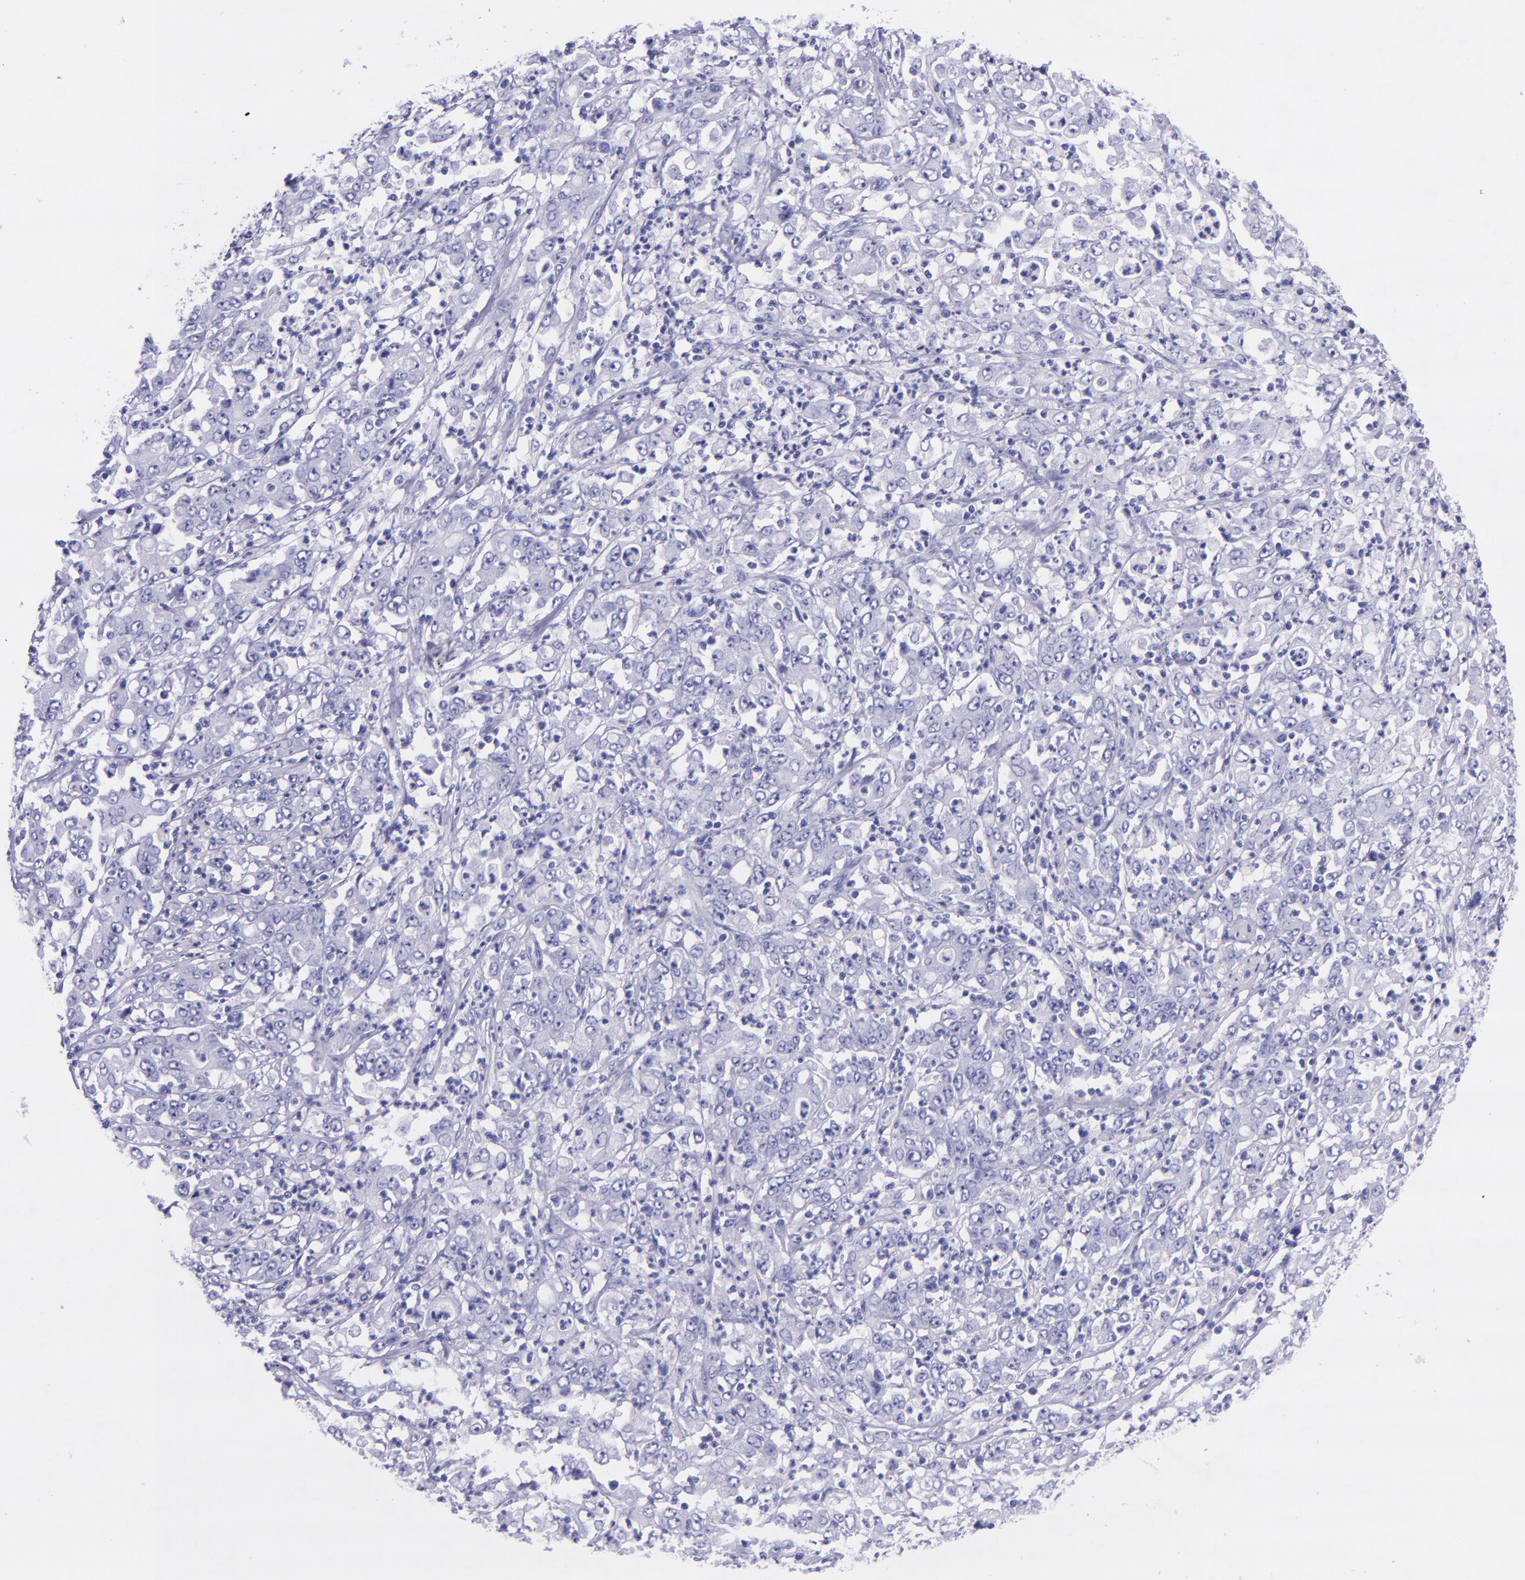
{"staining": {"intensity": "negative", "quantity": "none", "location": "none"}, "tissue": "stomach cancer", "cell_type": "Tumor cells", "image_type": "cancer", "snomed": [{"axis": "morphology", "description": "Adenocarcinoma, NOS"}, {"axis": "topography", "description": "Stomach, lower"}], "caption": "Immunohistochemical staining of human stomach adenocarcinoma demonstrates no significant staining in tumor cells.", "gene": "MBP", "patient": {"sex": "female", "age": 71}}